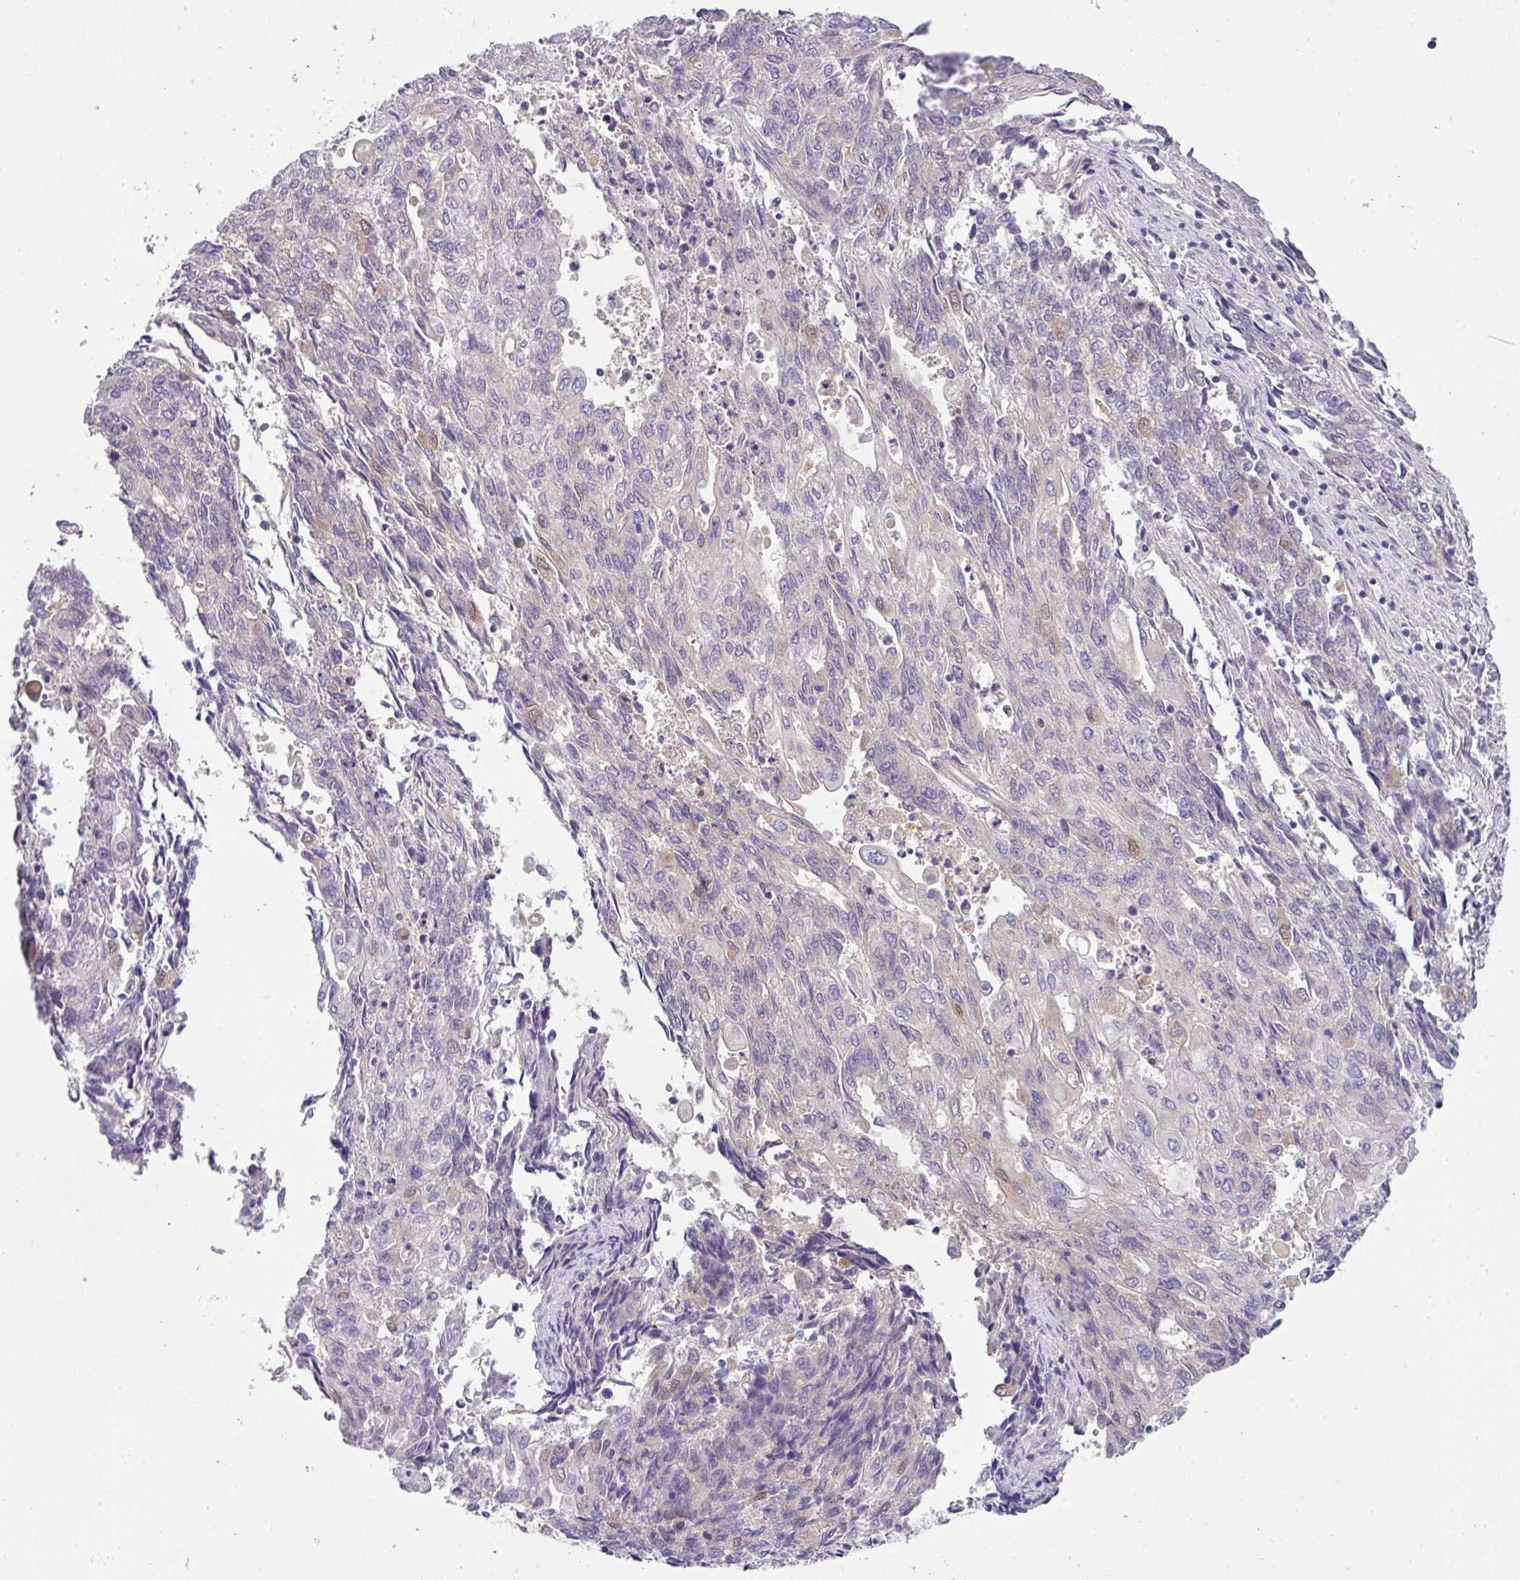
{"staining": {"intensity": "negative", "quantity": "none", "location": "none"}, "tissue": "endometrial cancer", "cell_type": "Tumor cells", "image_type": "cancer", "snomed": [{"axis": "morphology", "description": "Adenocarcinoma, NOS"}, {"axis": "topography", "description": "Endometrium"}], "caption": "A high-resolution micrograph shows immunohistochemistry staining of endometrial cancer (adenocarcinoma), which shows no significant expression in tumor cells.", "gene": "DNAL1", "patient": {"sex": "female", "age": 54}}